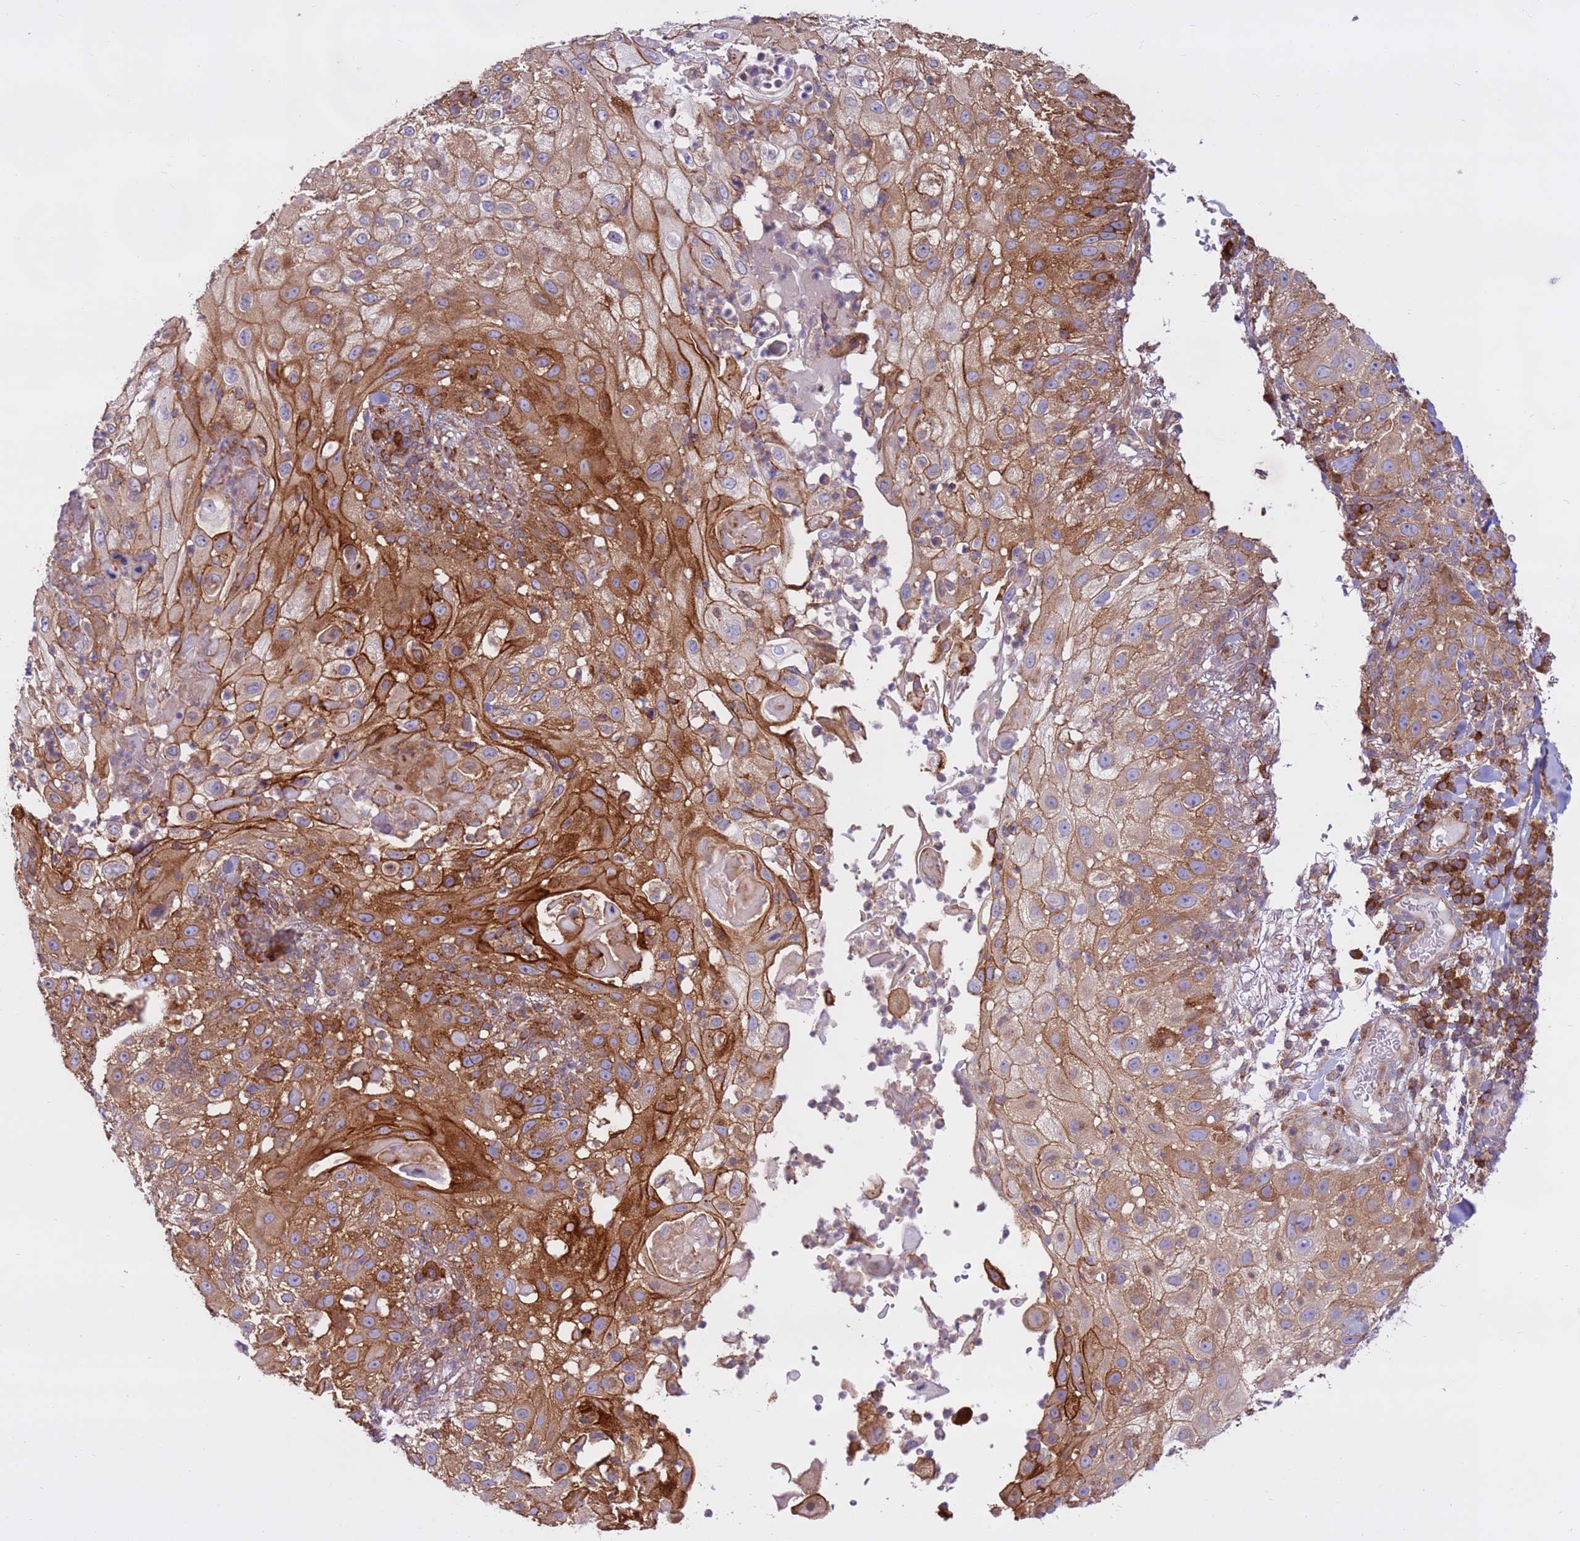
{"staining": {"intensity": "strong", "quantity": ">75%", "location": "cytoplasmic/membranous"}, "tissue": "skin cancer", "cell_type": "Tumor cells", "image_type": "cancer", "snomed": [{"axis": "morphology", "description": "Squamous cell carcinoma, NOS"}, {"axis": "topography", "description": "Skin"}], "caption": "There is high levels of strong cytoplasmic/membranous positivity in tumor cells of skin cancer, as demonstrated by immunohistochemical staining (brown color).", "gene": "DDX19B", "patient": {"sex": "female", "age": 44}}